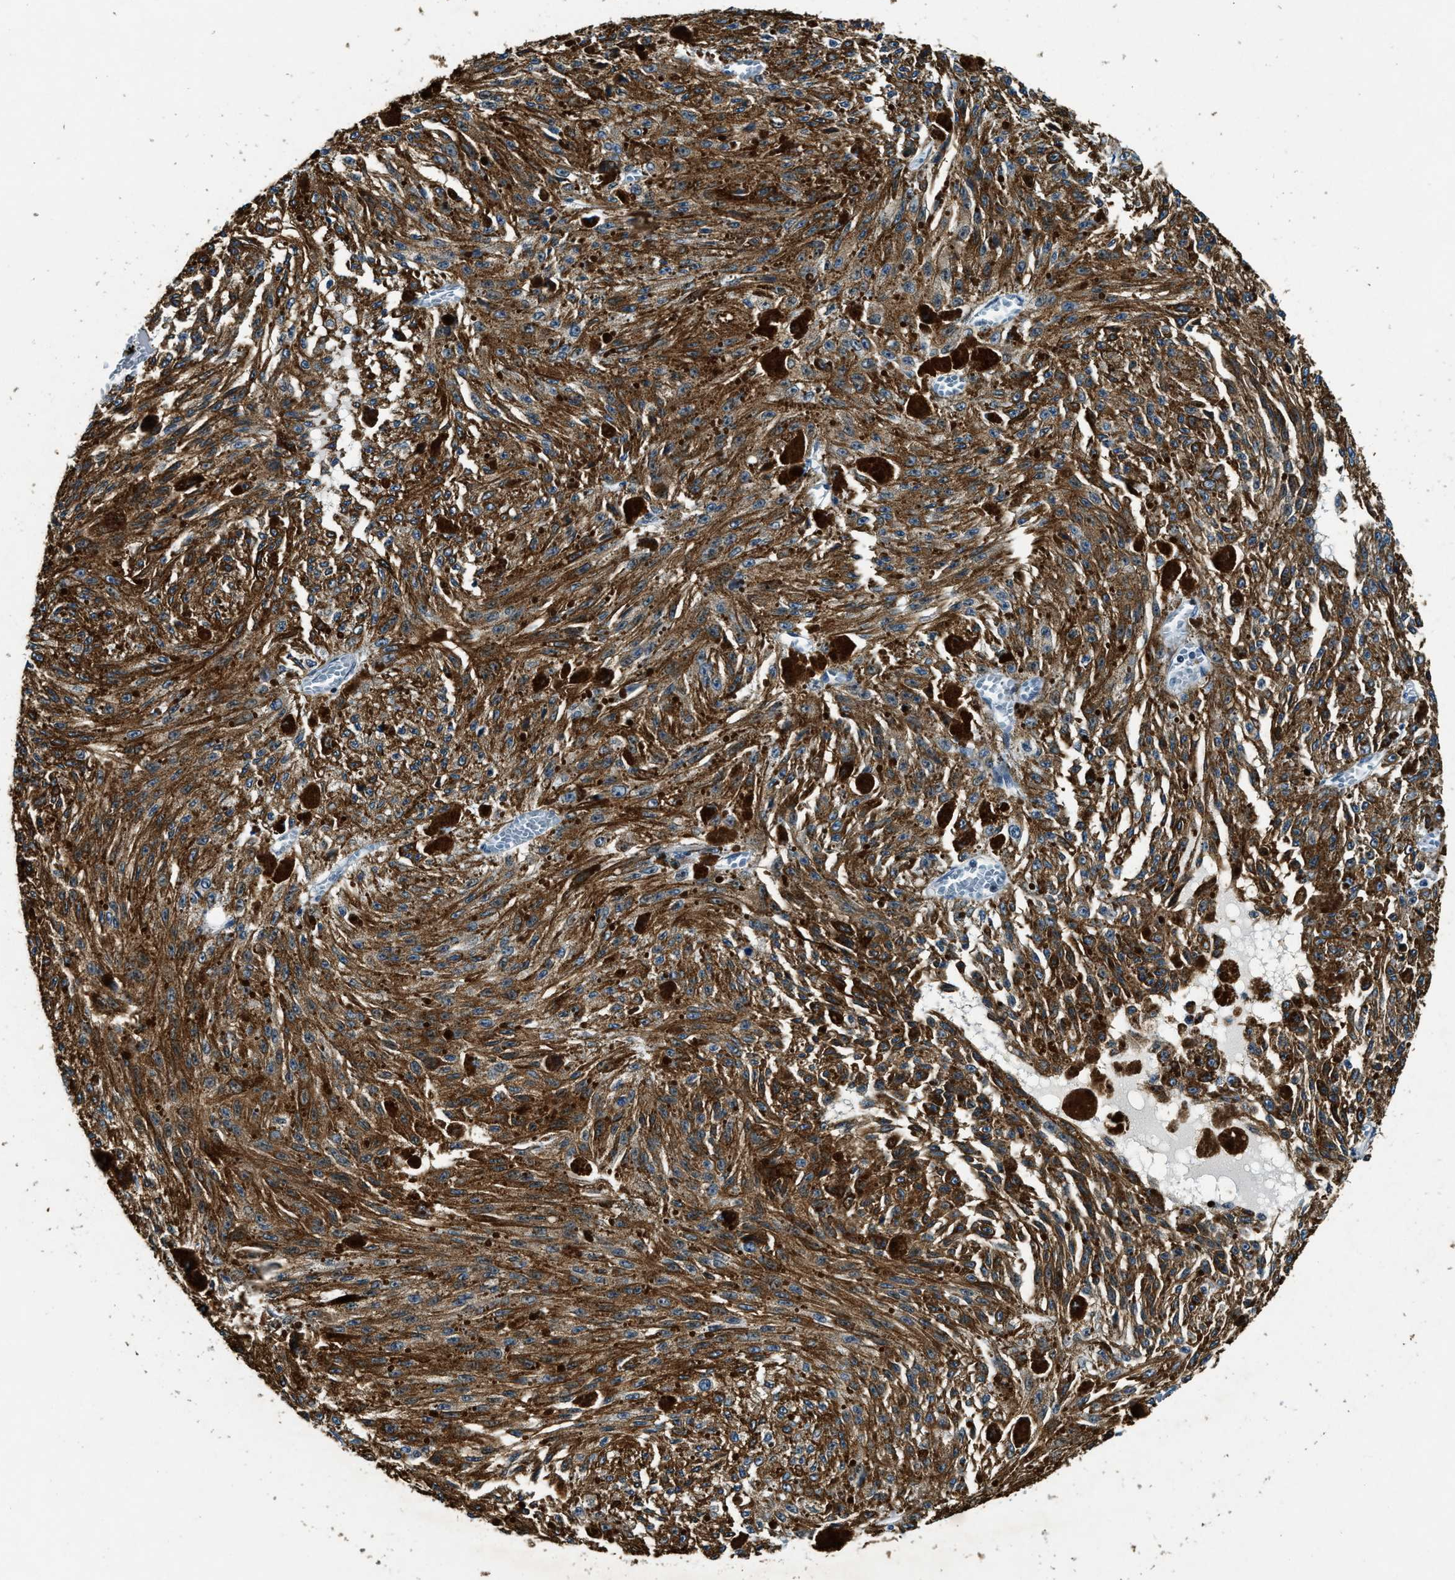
{"staining": {"intensity": "moderate", "quantity": ">75%", "location": "cytoplasmic/membranous"}, "tissue": "melanoma", "cell_type": "Tumor cells", "image_type": "cancer", "snomed": [{"axis": "morphology", "description": "Malignant melanoma, NOS"}, {"axis": "topography", "description": "Other"}], "caption": "Human melanoma stained with a brown dye displays moderate cytoplasmic/membranous positive staining in about >75% of tumor cells.", "gene": "ZC3HC1", "patient": {"sex": "male", "age": 79}}